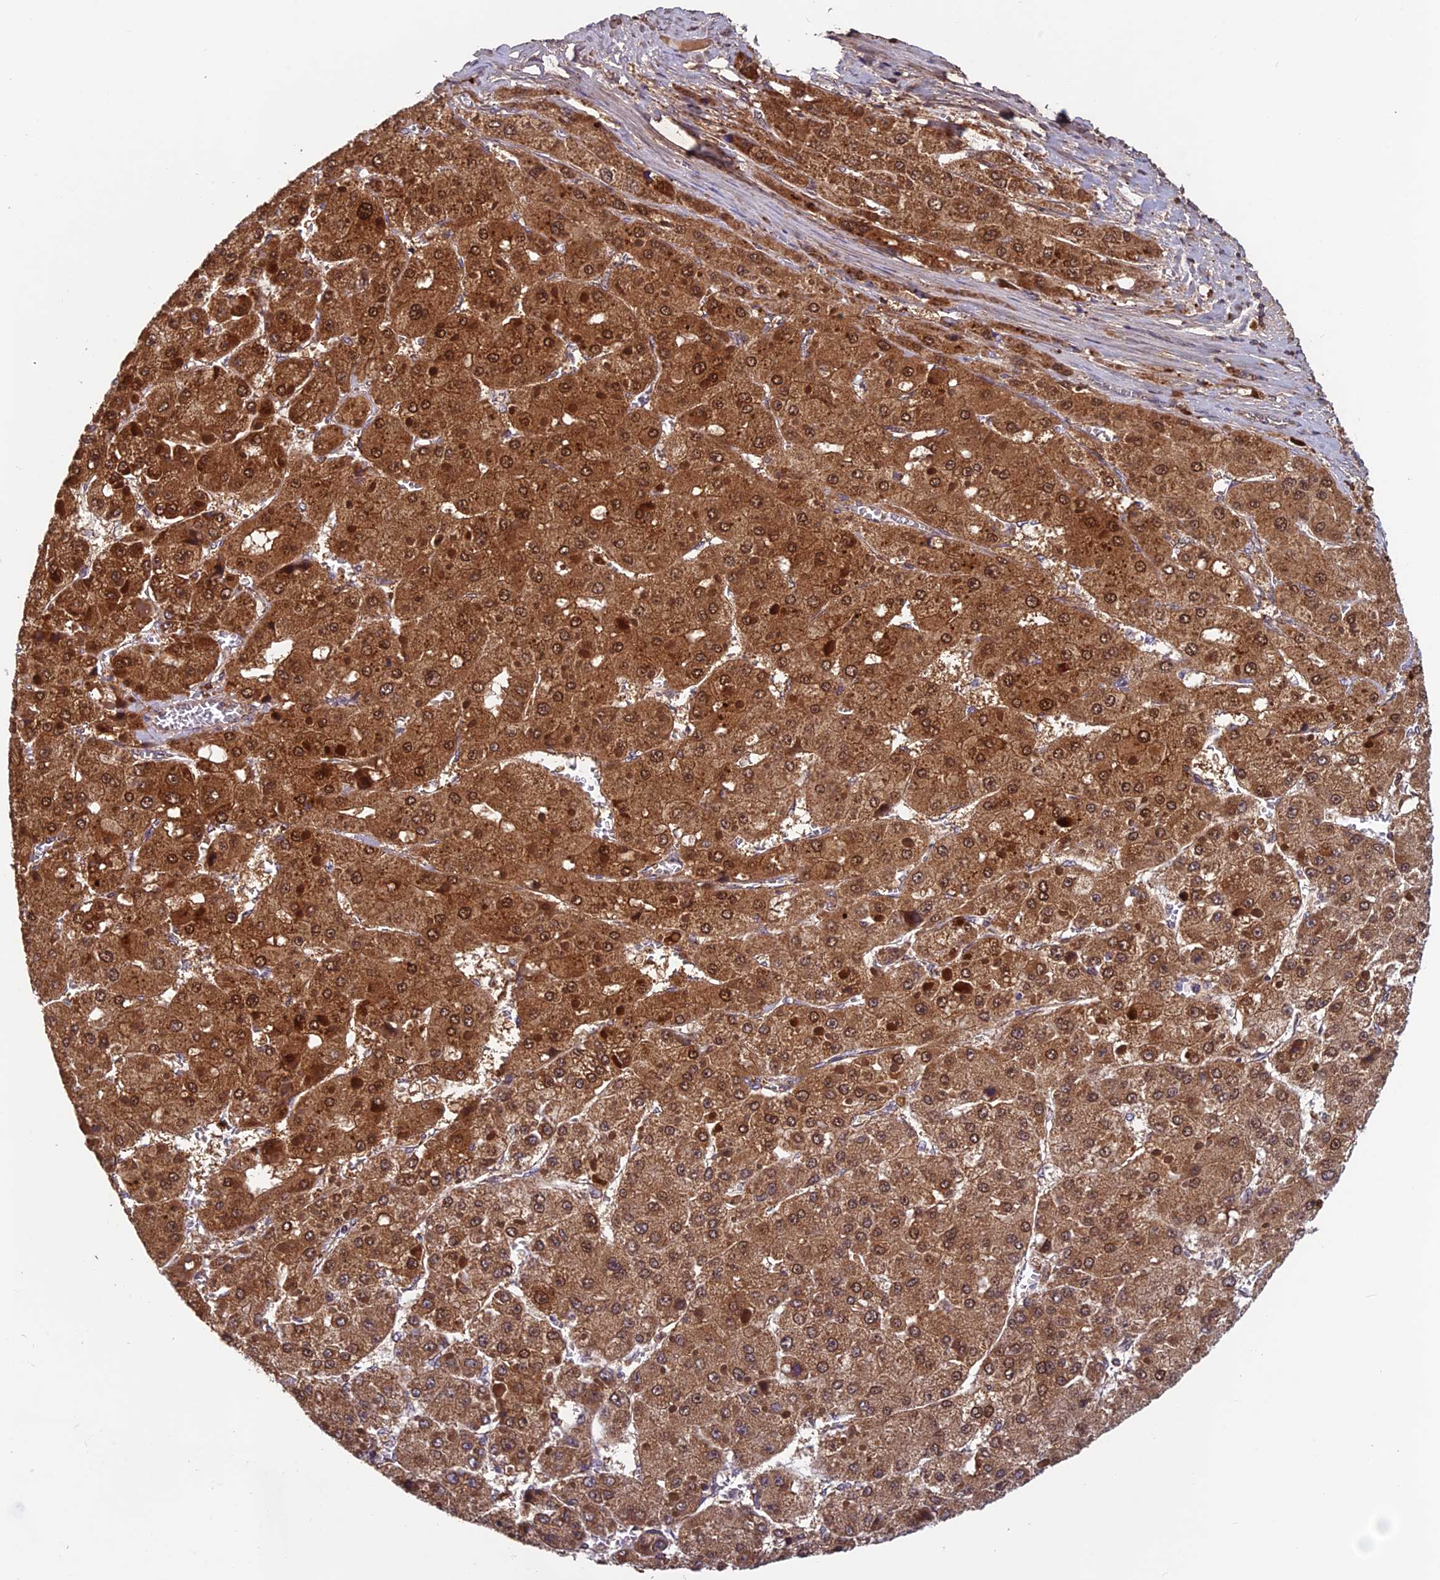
{"staining": {"intensity": "strong", "quantity": ">75%", "location": "cytoplasmic/membranous,nuclear"}, "tissue": "liver cancer", "cell_type": "Tumor cells", "image_type": "cancer", "snomed": [{"axis": "morphology", "description": "Carcinoma, Hepatocellular, NOS"}, {"axis": "topography", "description": "Liver"}], "caption": "Liver cancer tissue exhibits strong cytoplasmic/membranous and nuclear expression in about >75% of tumor cells, visualized by immunohistochemistry. The protein of interest is shown in brown color, while the nuclei are stained blue.", "gene": "CCDC15", "patient": {"sex": "female", "age": 73}}